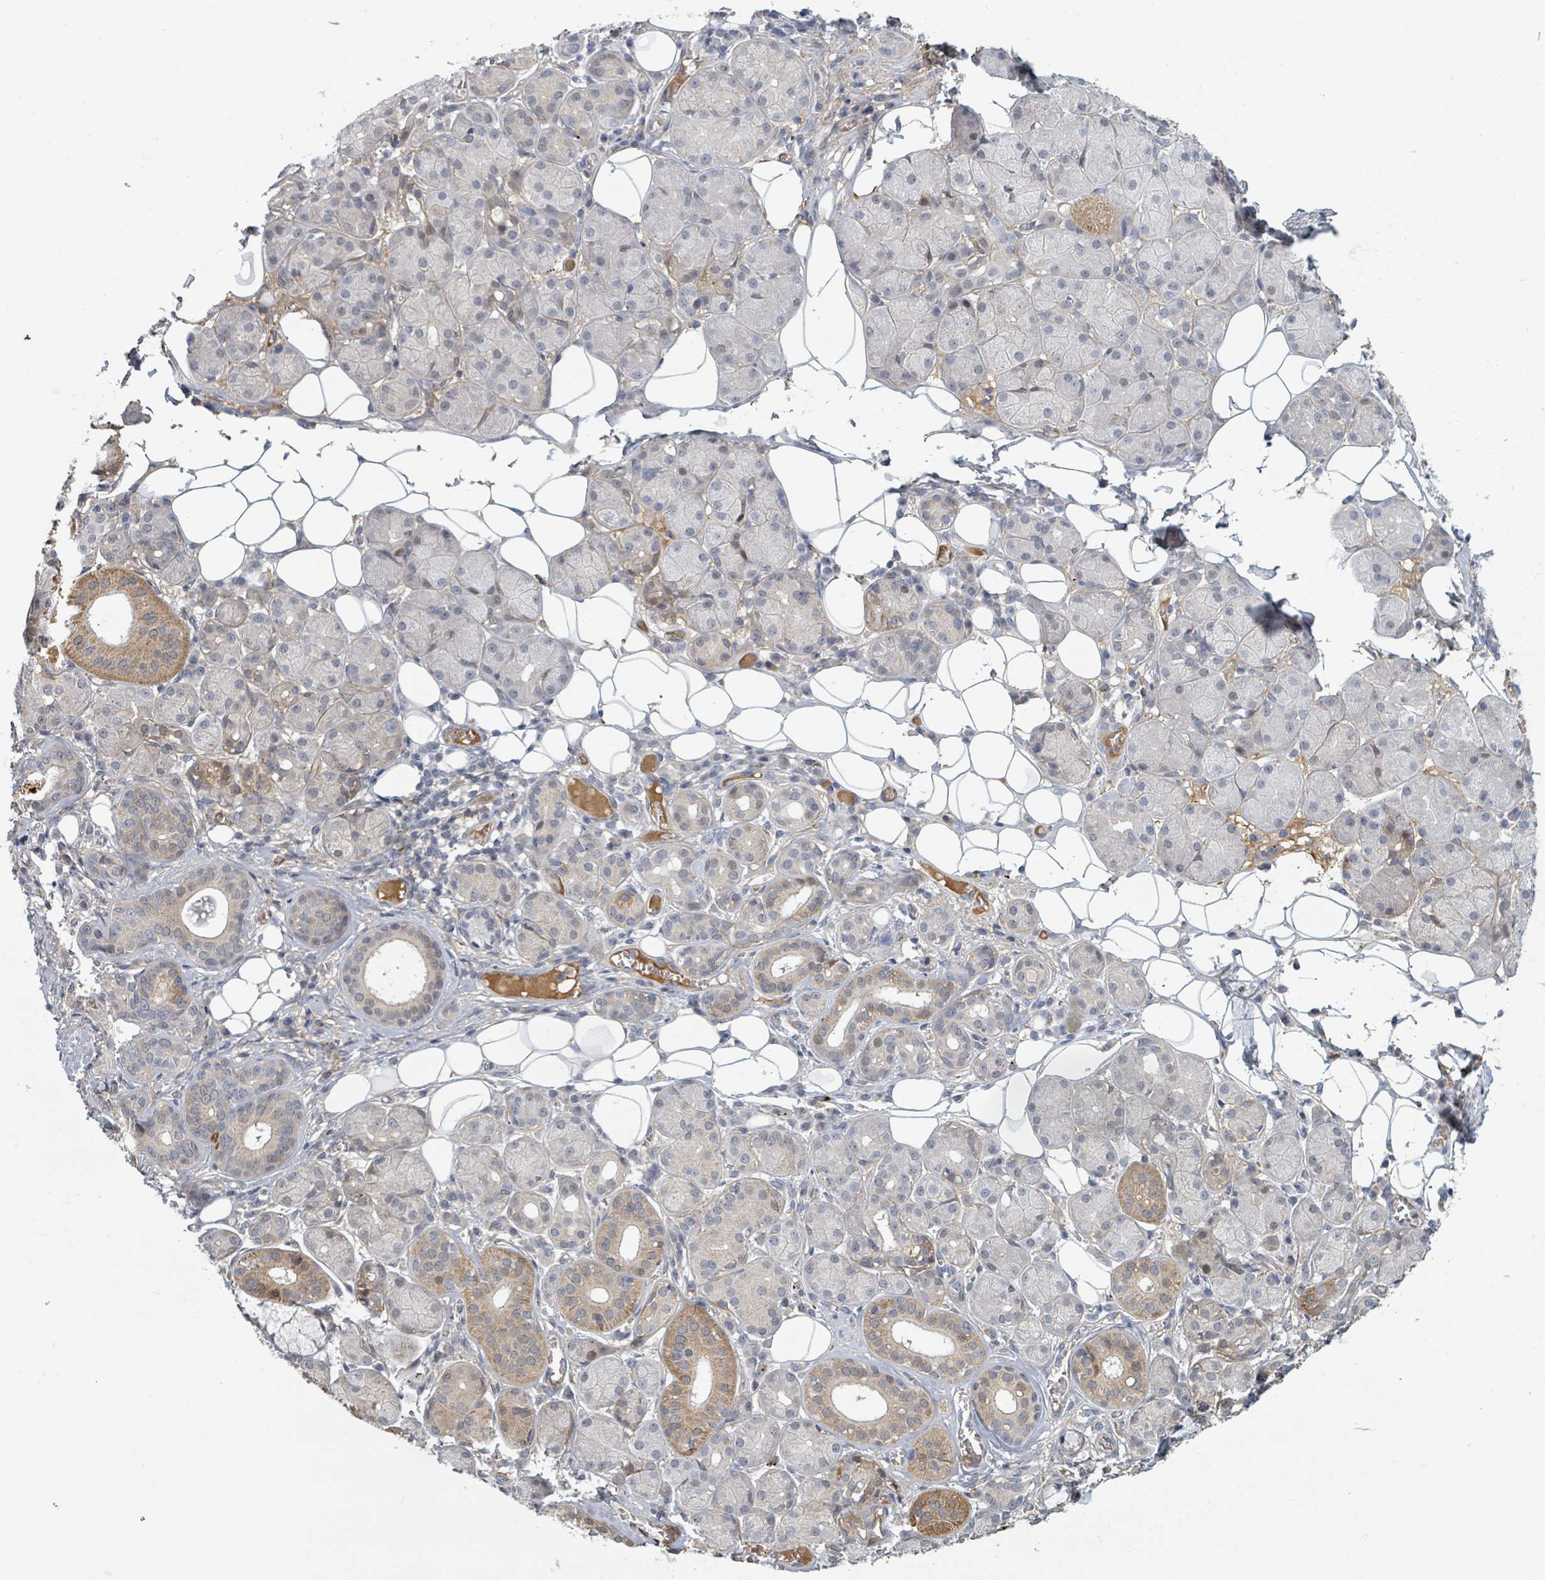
{"staining": {"intensity": "moderate", "quantity": "<25%", "location": "cytoplasmic/membranous"}, "tissue": "salivary gland", "cell_type": "Glandular cells", "image_type": "normal", "snomed": [{"axis": "morphology", "description": "Squamous cell carcinoma, NOS"}, {"axis": "topography", "description": "Skin"}, {"axis": "topography", "description": "Head-Neck"}], "caption": "Protein expression analysis of benign human salivary gland reveals moderate cytoplasmic/membranous staining in about <25% of glandular cells.", "gene": "GABBR1", "patient": {"sex": "male", "age": 80}}